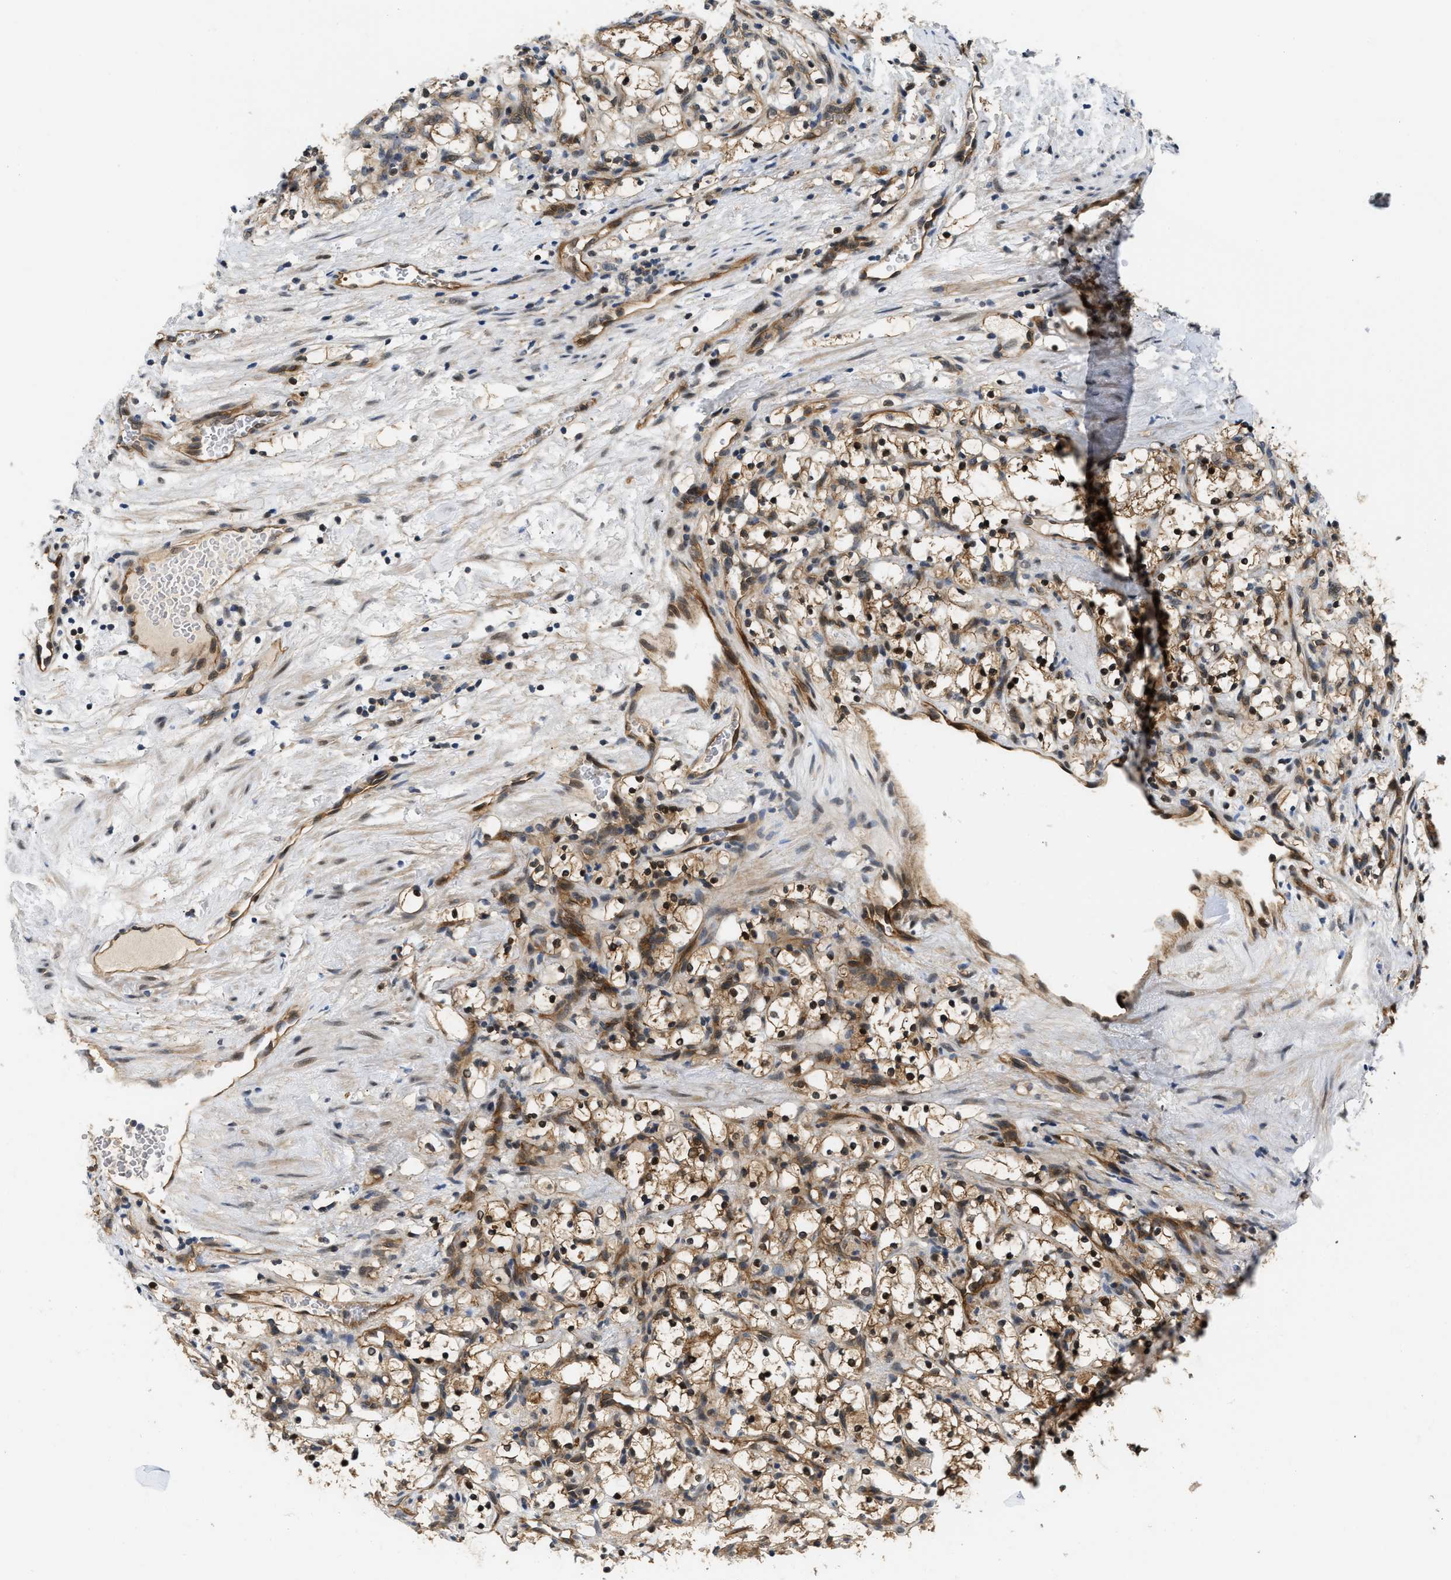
{"staining": {"intensity": "weak", "quantity": ">75%", "location": "cytoplasmic/membranous"}, "tissue": "renal cancer", "cell_type": "Tumor cells", "image_type": "cancer", "snomed": [{"axis": "morphology", "description": "Adenocarcinoma, NOS"}, {"axis": "topography", "description": "Kidney"}], "caption": "This is a histology image of immunohistochemistry staining of adenocarcinoma (renal), which shows weak staining in the cytoplasmic/membranous of tumor cells.", "gene": "COPS2", "patient": {"sex": "female", "age": 69}}